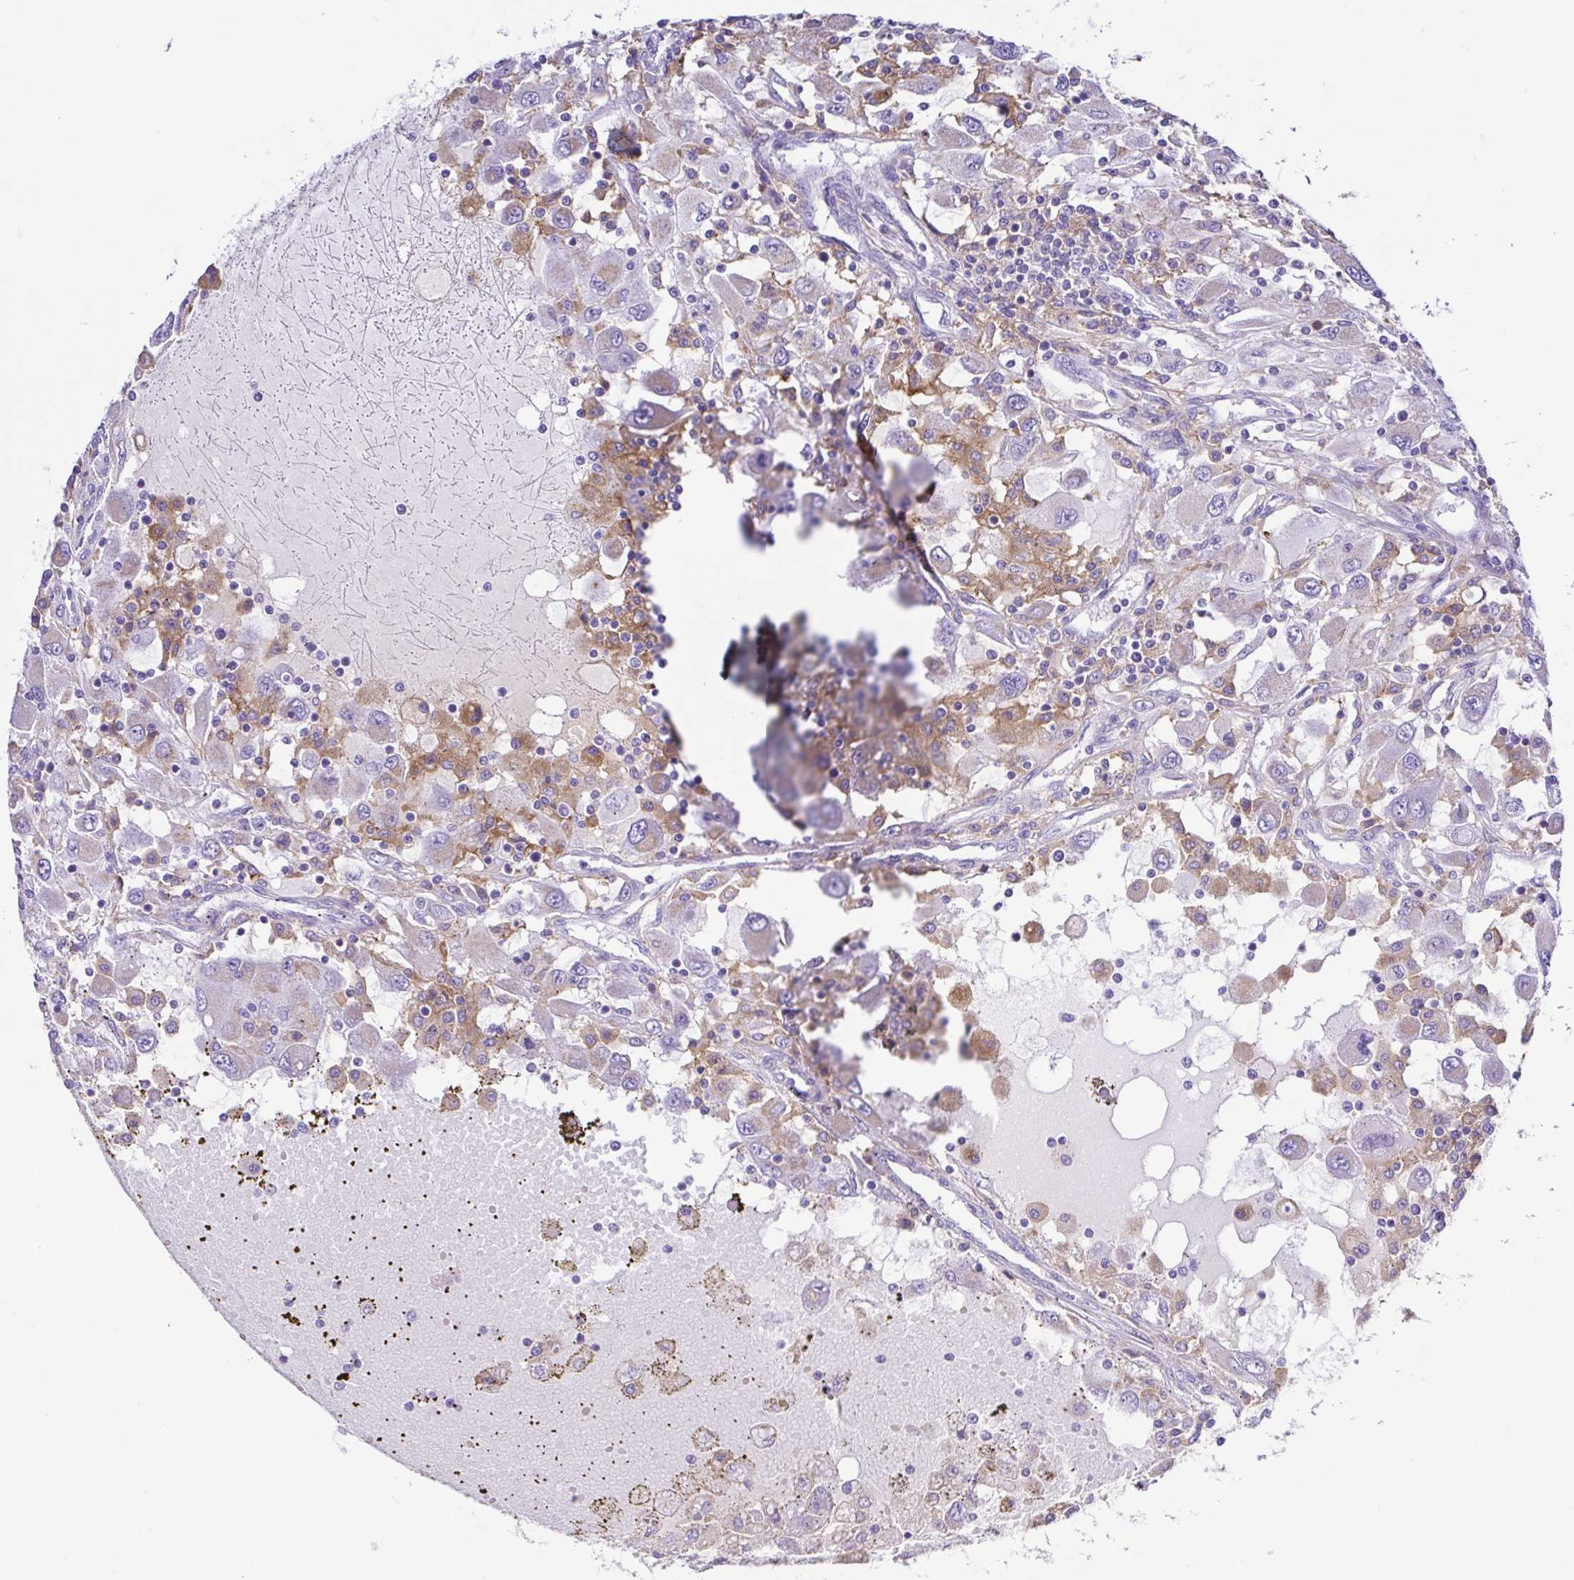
{"staining": {"intensity": "negative", "quantity": "none", "location": "none"}, "tissue": "renal cancer", "cell_type": "Tumor cells", "image_type": "cancer", "snomed": [{"axis": "morphology", "description": "Adenocarcinoma, NOS"}, {"axis": "topography", "description": "Kidney"}], "caption": "High magnification brightfield microscopy of renal cancer stained with DAB (3,3'-diaminobenzidine) (brown) and counterstained with hematoxylin (blue): tumor cells show no significant expression.", "gene": "CD72", "patient": {"sex": "female", "age": 67}}